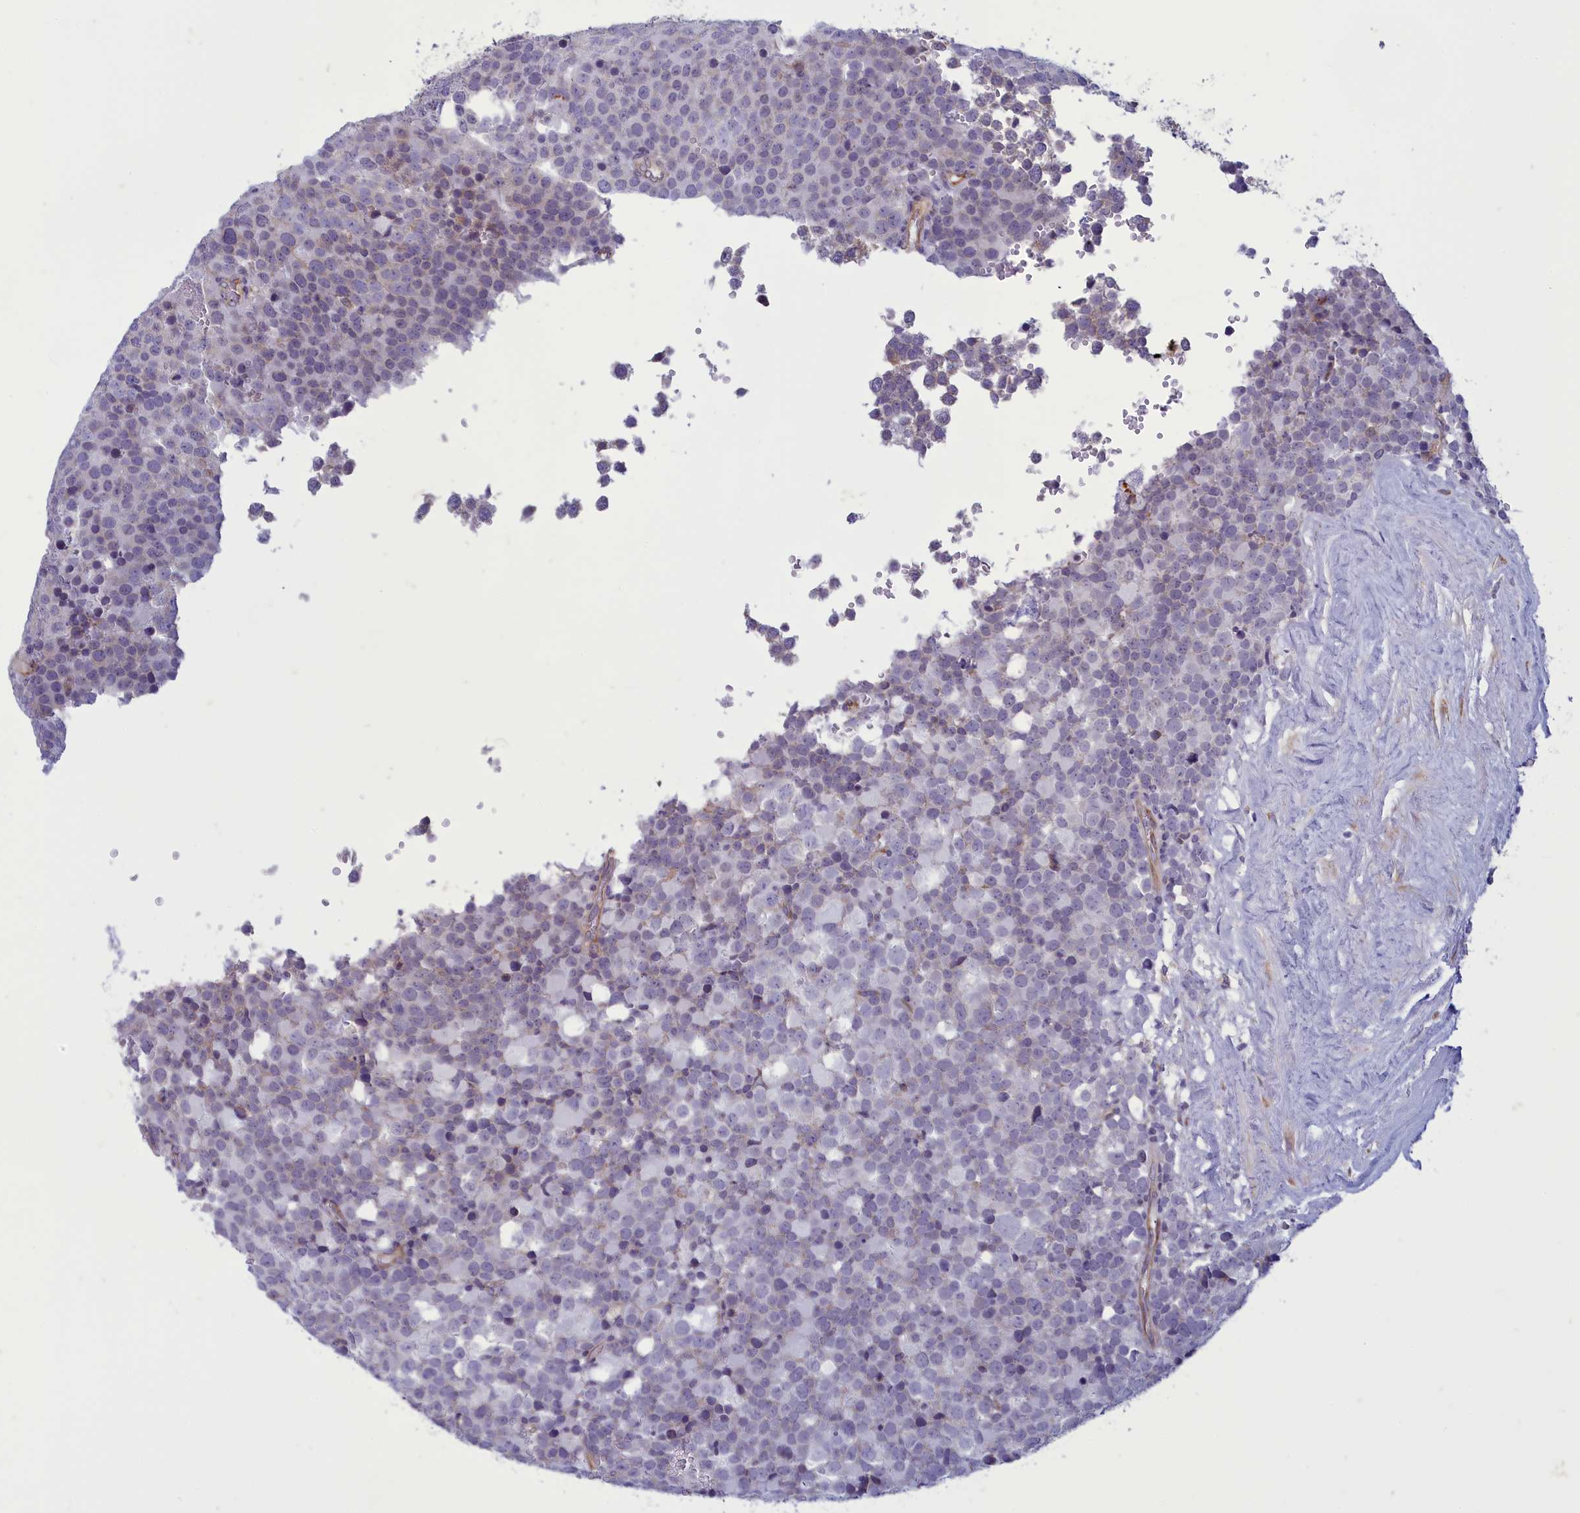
{"staining": {"intensity": "negative", "quantity": "none", "location": "none"}, "tissue": "testis cancer", "cell_type": "Tumor cells", "image_type": "cancer", "snomed": [{"axis": "morphology", "description": "Seminoma, NOS"}, {"axis": "topography", "description": "Testis"}], "caption": "This is an immunohistochemistry histopathology image of human testis cancer (seminoma). There is no positivity in tumor cells.", "gene": "CENATAC", "patient": {"sex": "male", "age": 71}}